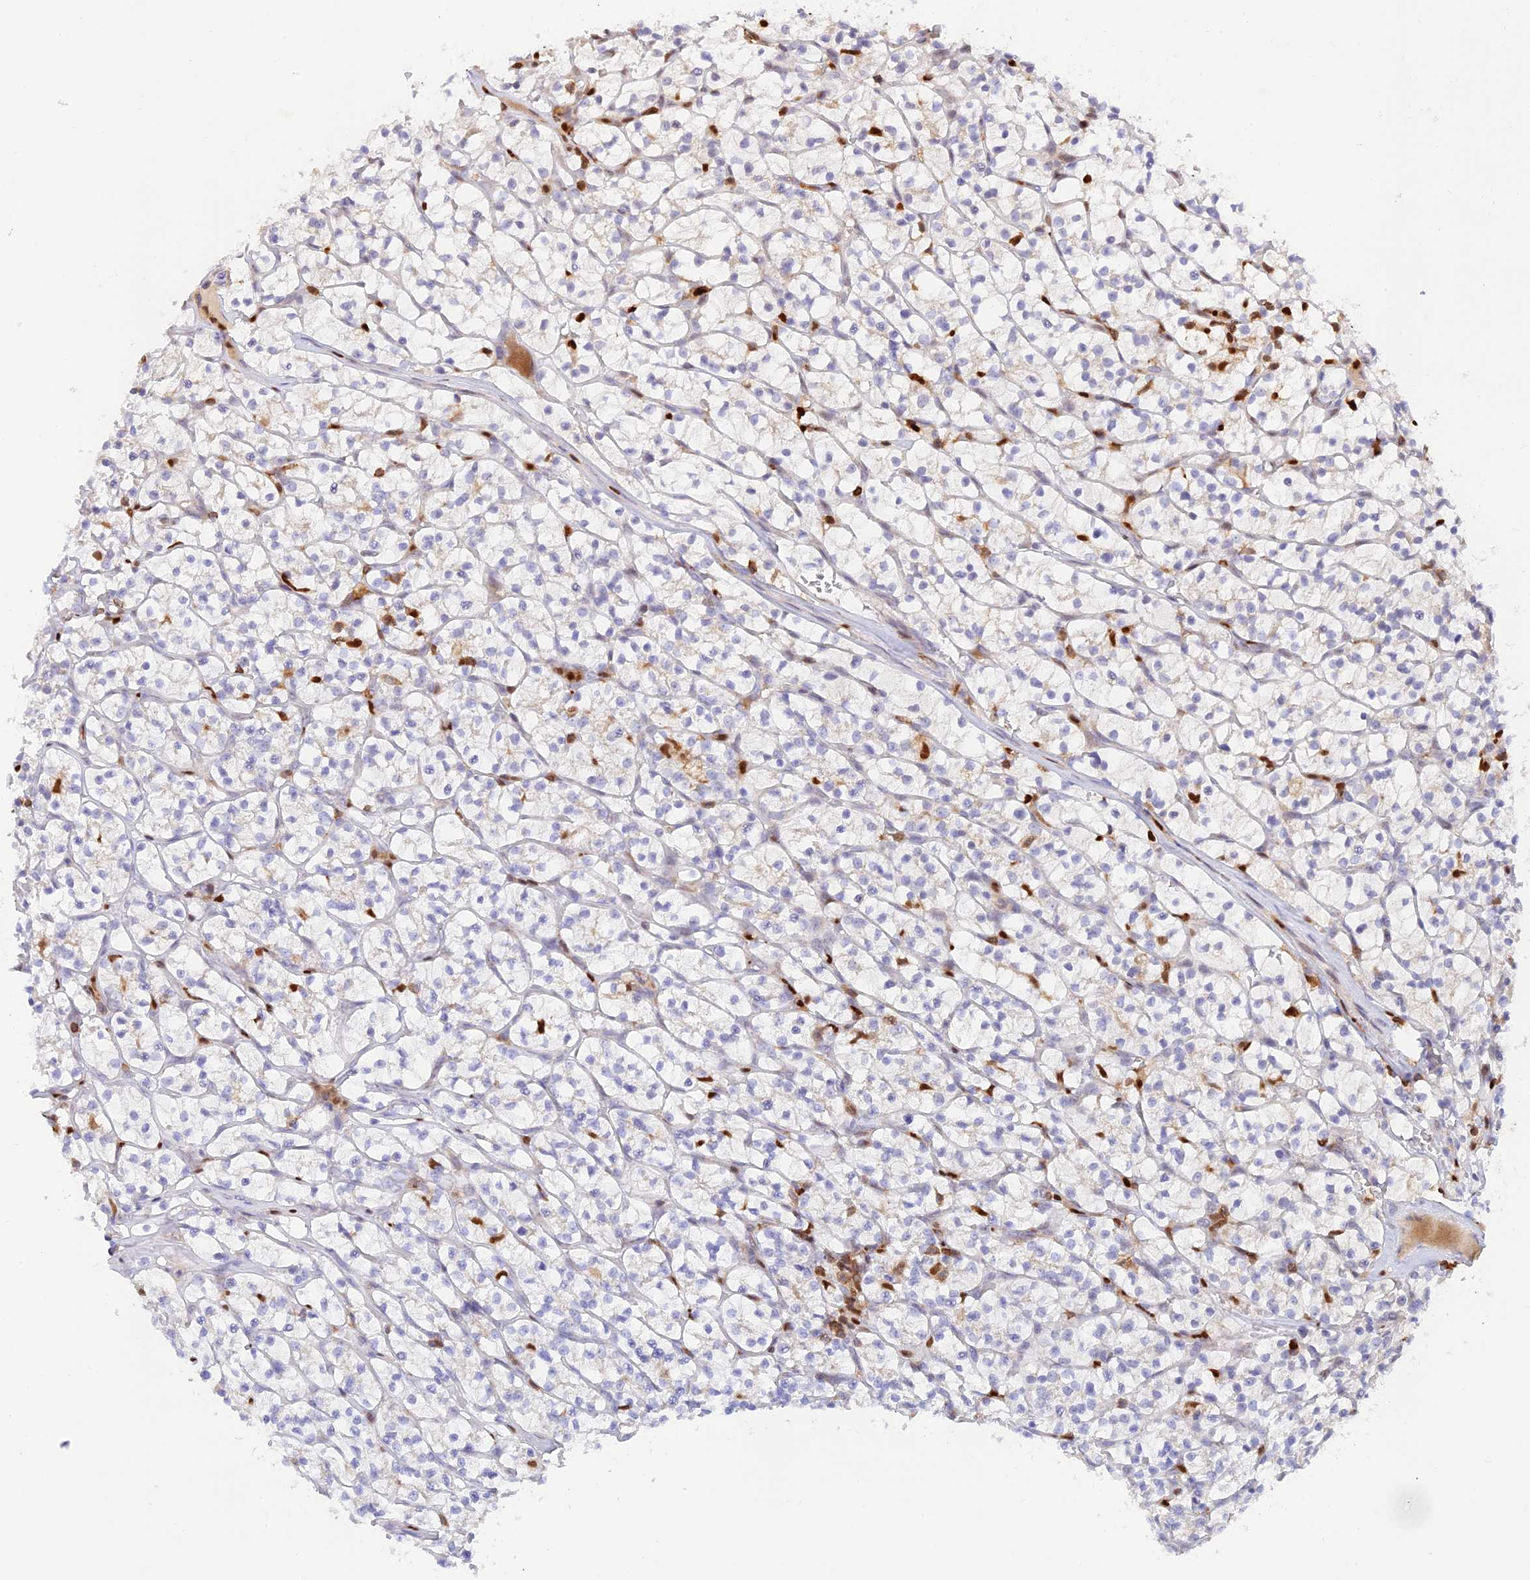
{"staining": {"intensity": "negative", "quantity": "none", "location": "none"}, "tissue": "renal cancer", "cell_type": "Tumor cells", "image_type": "cancer", "snomed": [{"axis": "morphology", "description": "Adenocarcinoma, NOS"}, {"axis": "topography", "description": "Kidney"}], "caption": "A photomicrograph of human adenocarcinoma (renal) is negative for staining in tumor cells.", "gene": "DENND1C", "patient": {"sex": "female", "age": 64}}